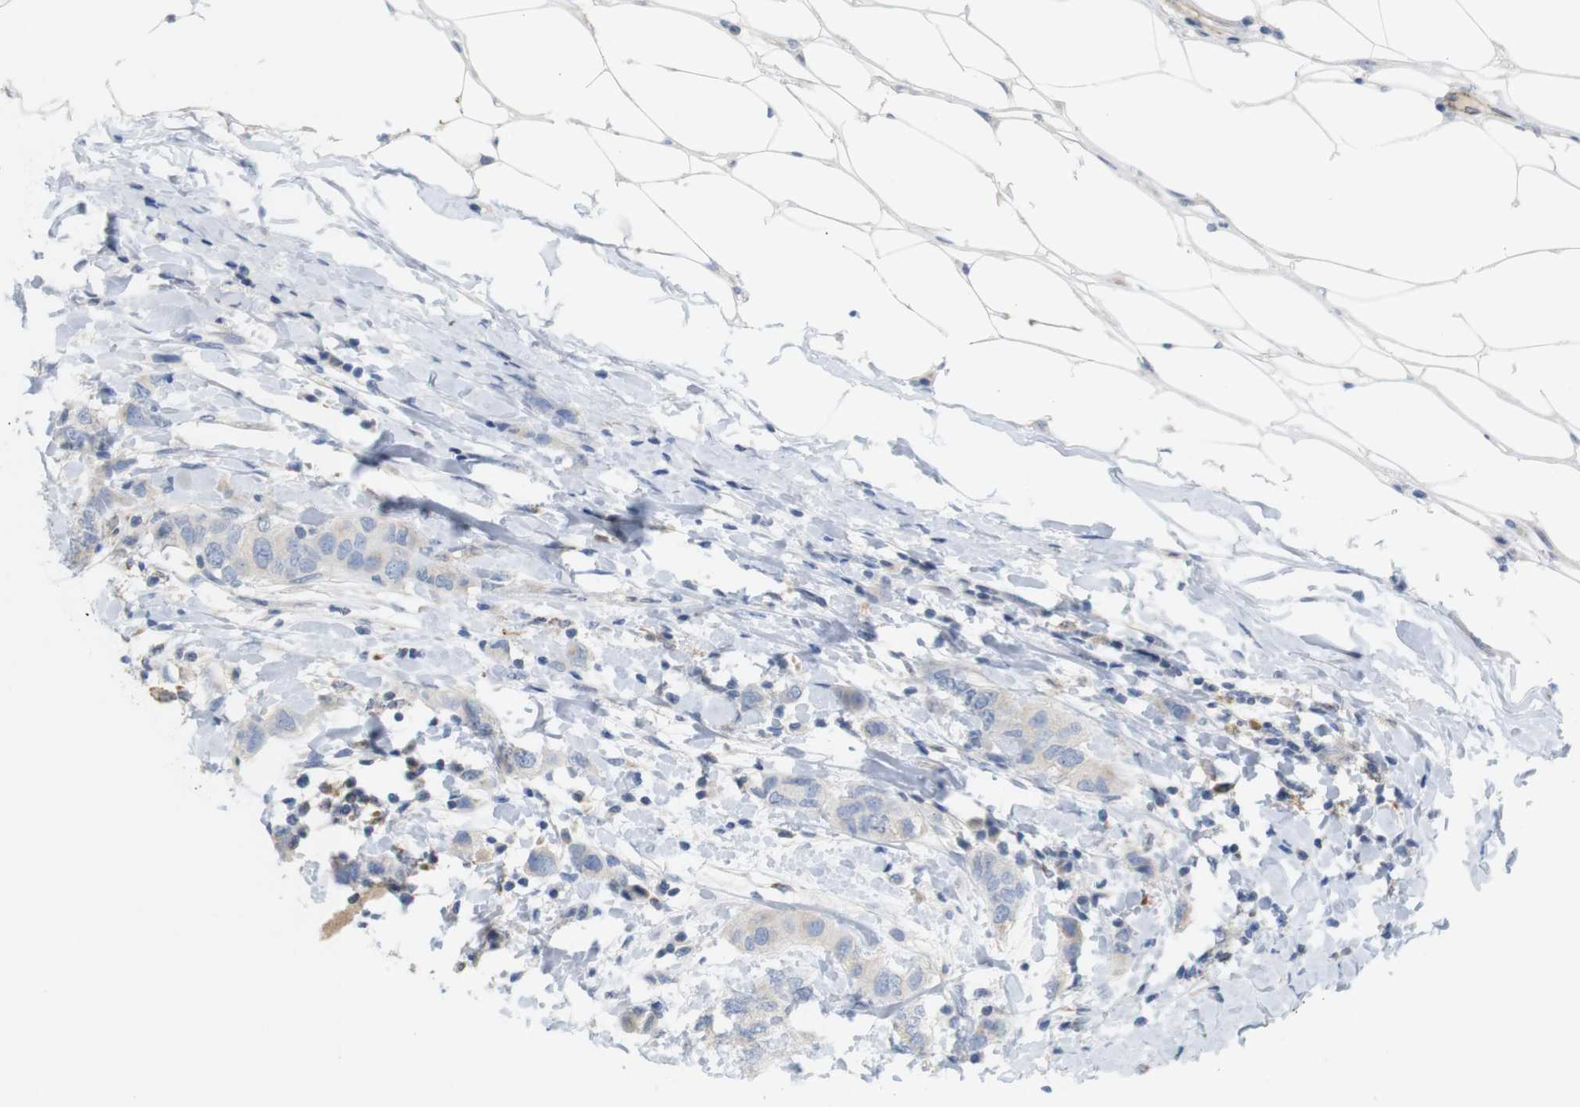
{"staining": {"intensity": "negative", "quantity": "none", "location": "none"}, "tissue": "breast cancer", "cell_type": "Tumor cells", "image_type": "cancer", "snomed": [{"axis": "morphology", "description": "Duct carcinoma"}, {"axis": "topography", "description": "Breast"}], "caption": "This image is of breast infiltrating ductal carcinoma stained with immunohistochemistry (IHC) to label a protein in brown with the nuclei are counter-stained blue. There is no expression in tumor cells. (Brightfield microscopy of DAB IHC at high magnification).", "gene": "ITPR1", "patient": {"sex": "female", "age": 50}}